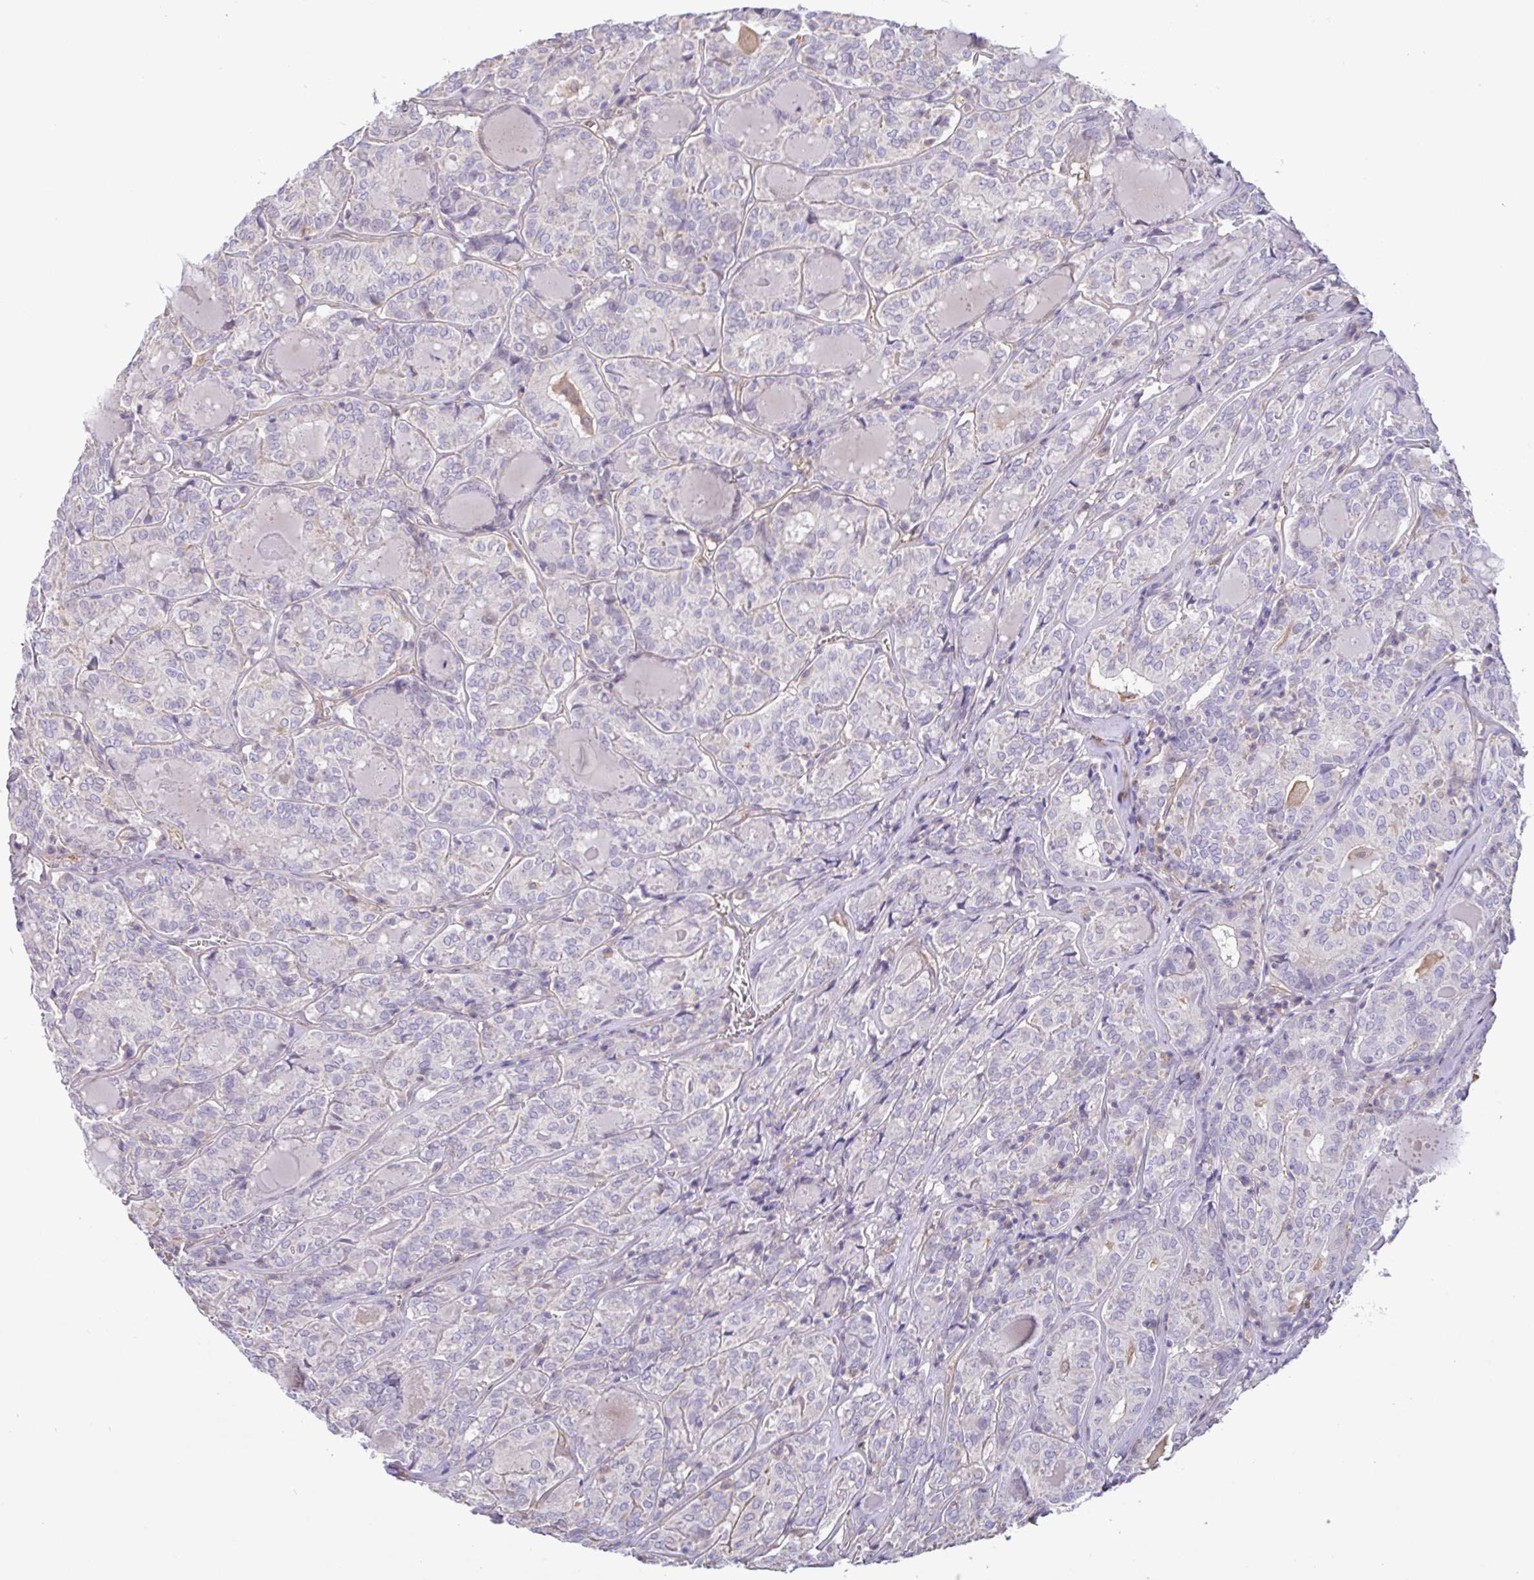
{"staining": {"intensity": "negative", "quantity": "none", "location": "none"}, "tissue": "thyroid cancer", "cell_type": "Tumor cells", "image_type": "cancer", "snomed": [{"axis": "morphology", "description": "Papillary adenocarcinoma, NOS"}, {"axis": "topography", "description": "Thyroid gland"}], "caption": "Immunohistochemistry image of papillary adenocarcinoma (thyroid) stained for a protein (brown), which reveals no positivity in tumor cells.", "gene": "PLCD4", "patient": {"sex": "female", "age": 72}}